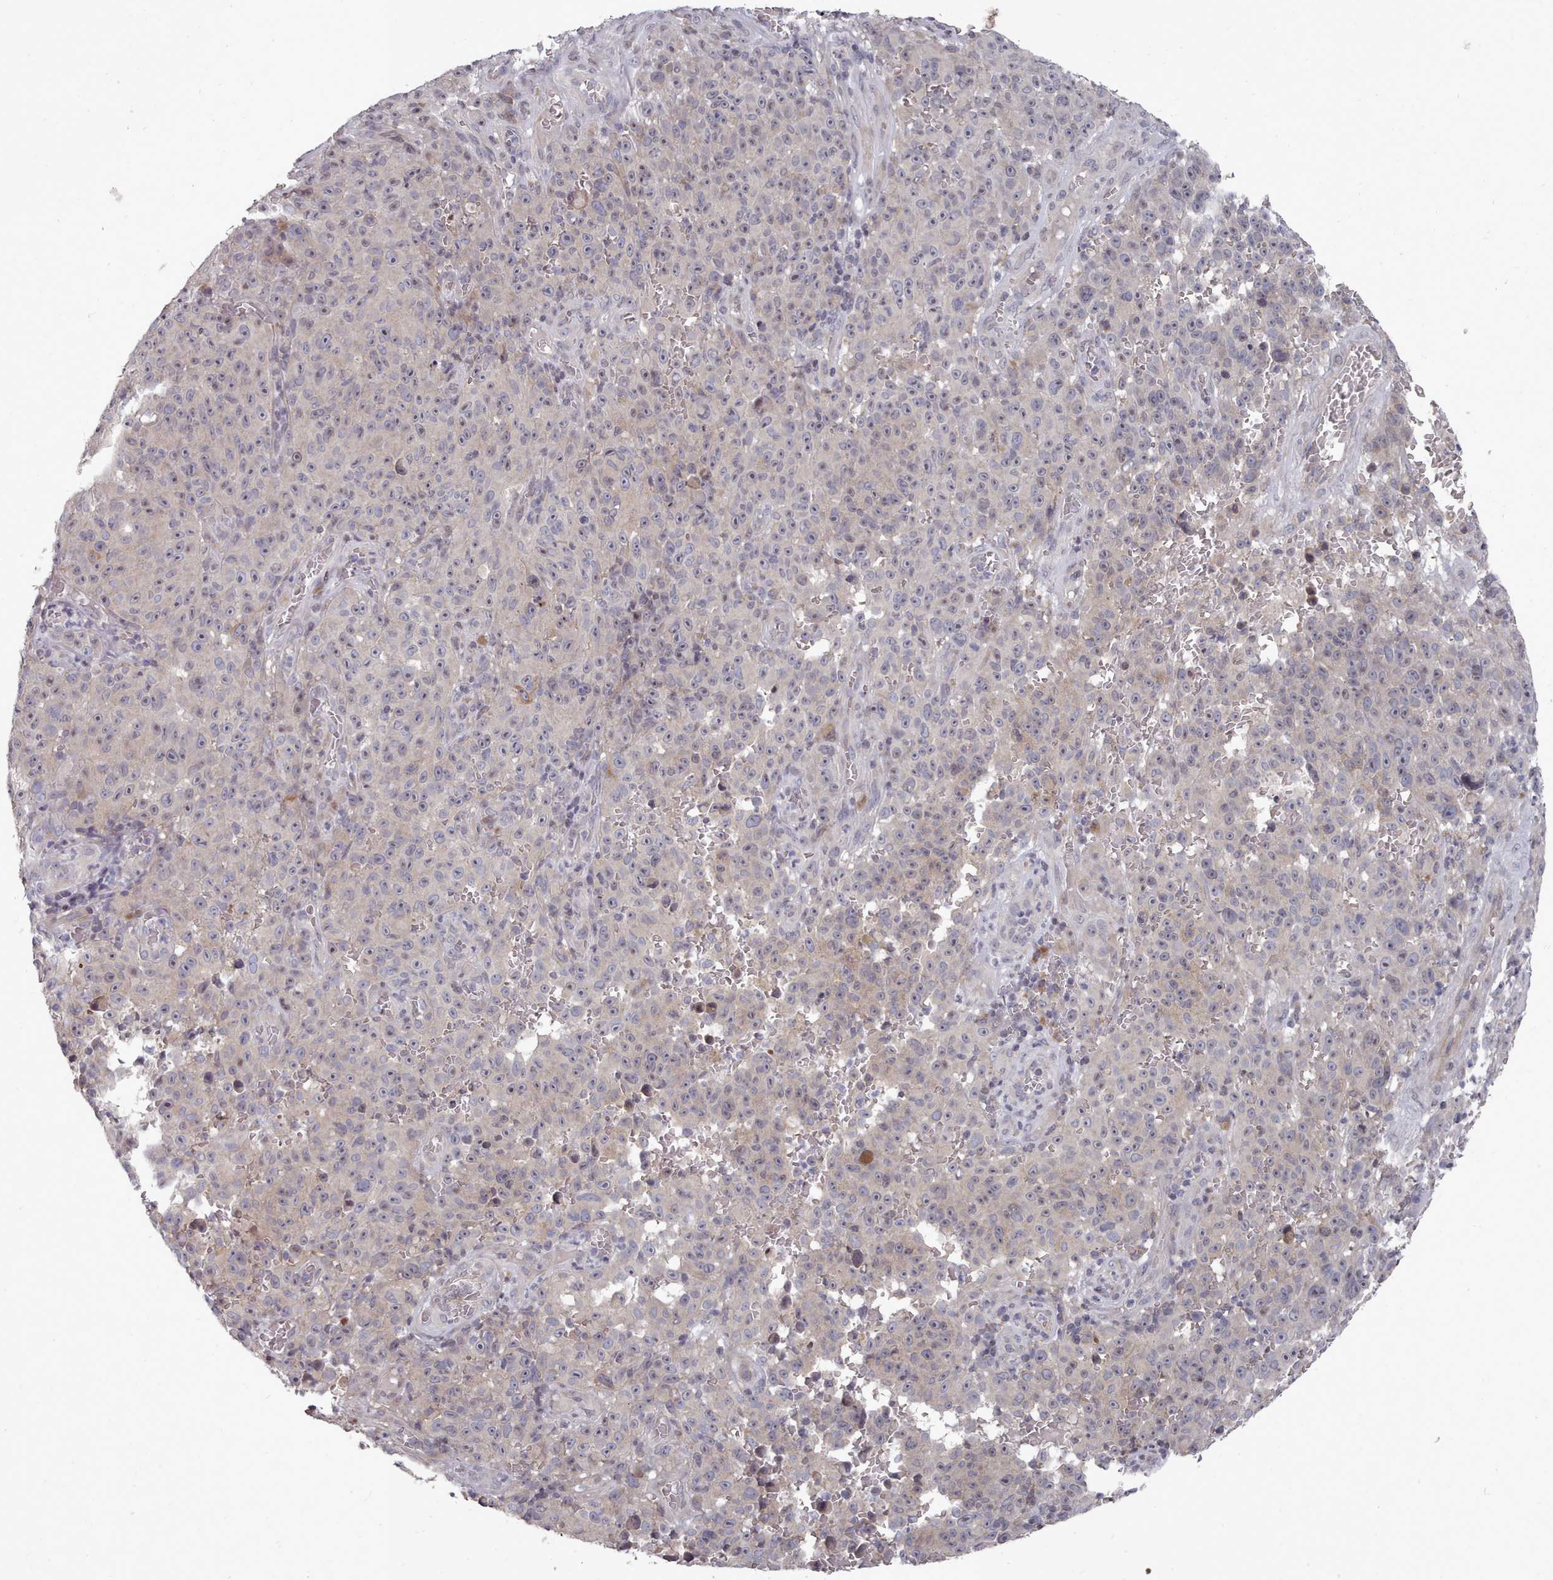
{"staining": {"intensity": "negative", "quantity": "none", "location": "none"}, "tissue": "melanoma", "cell_type": "Tumor cells", "image_type": "cancer", "snomed": [{"axis": "morphology", "description": "Malignant melanoma, NOS"}, {"axis": "topography", "description": "Skin"}], "caption": "Immunohistochemical staining of malignant melanoma shows no significant expression in tumor cells.", "gene": "ACKR3", "patient": {"sex": "female", "age": 82}}